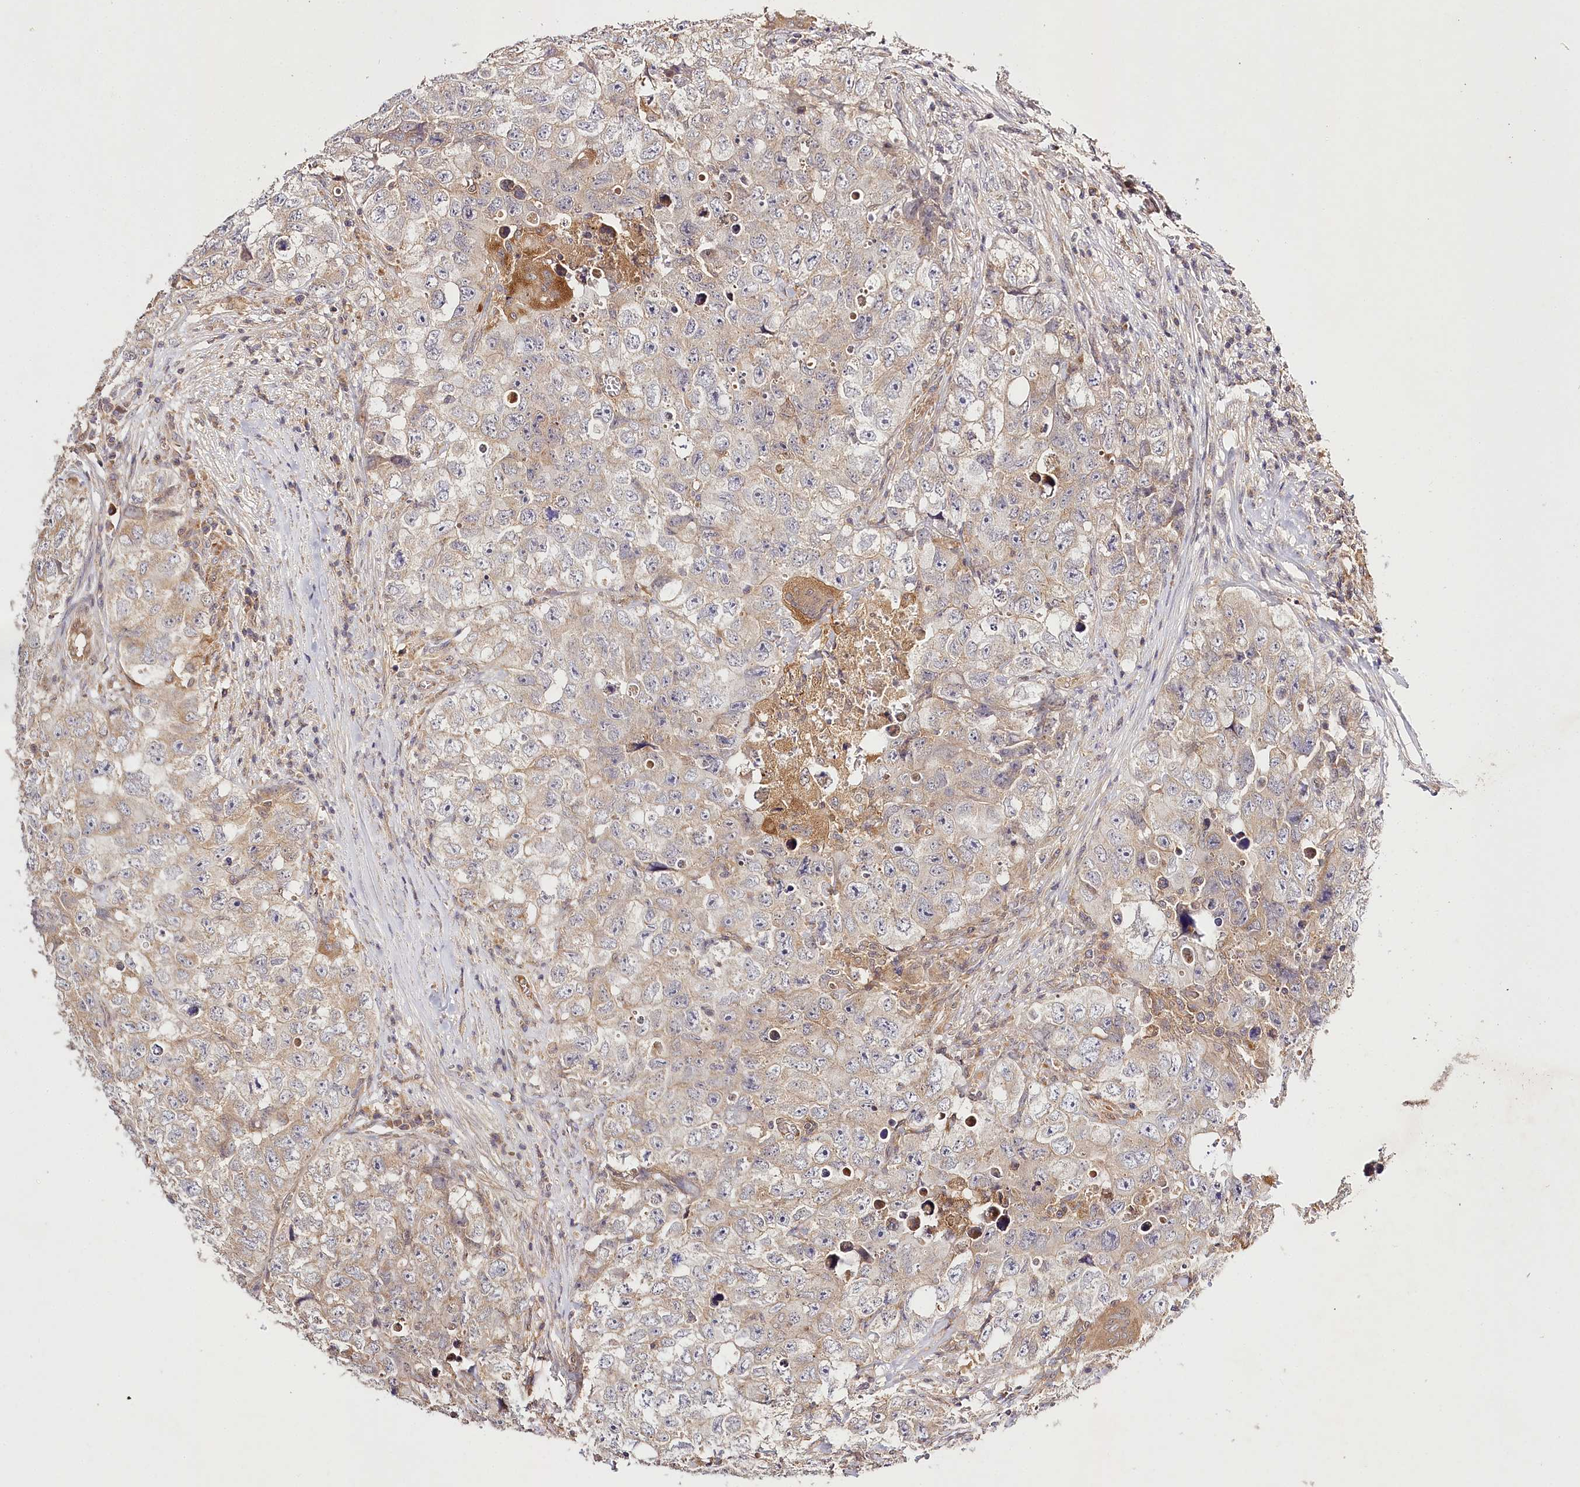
{"staining": {"intensity": "weak", "quantity": "25%-75%", "location": "cytoplasmic/membranous"}, "tissue": "testis cancer", "cell_type": "Tumor cells", "image_type": "cancer", "snomed": [{"axis": "morphology", "description": "Seminoma, NOS"}, {"axis": "morphology", "description": "Carcinoma, Embryonal, NOS"}, {"axis": "topography", "description": "Testis"}], "caption": "This is an image of immunohistochemistry staining of testis cancer (seminoma), which shows weak positivity in the cytoplasmic/membranous of tumor cells.", "gene": "LSS", "patient": {"sex": "male", "age": 43}}